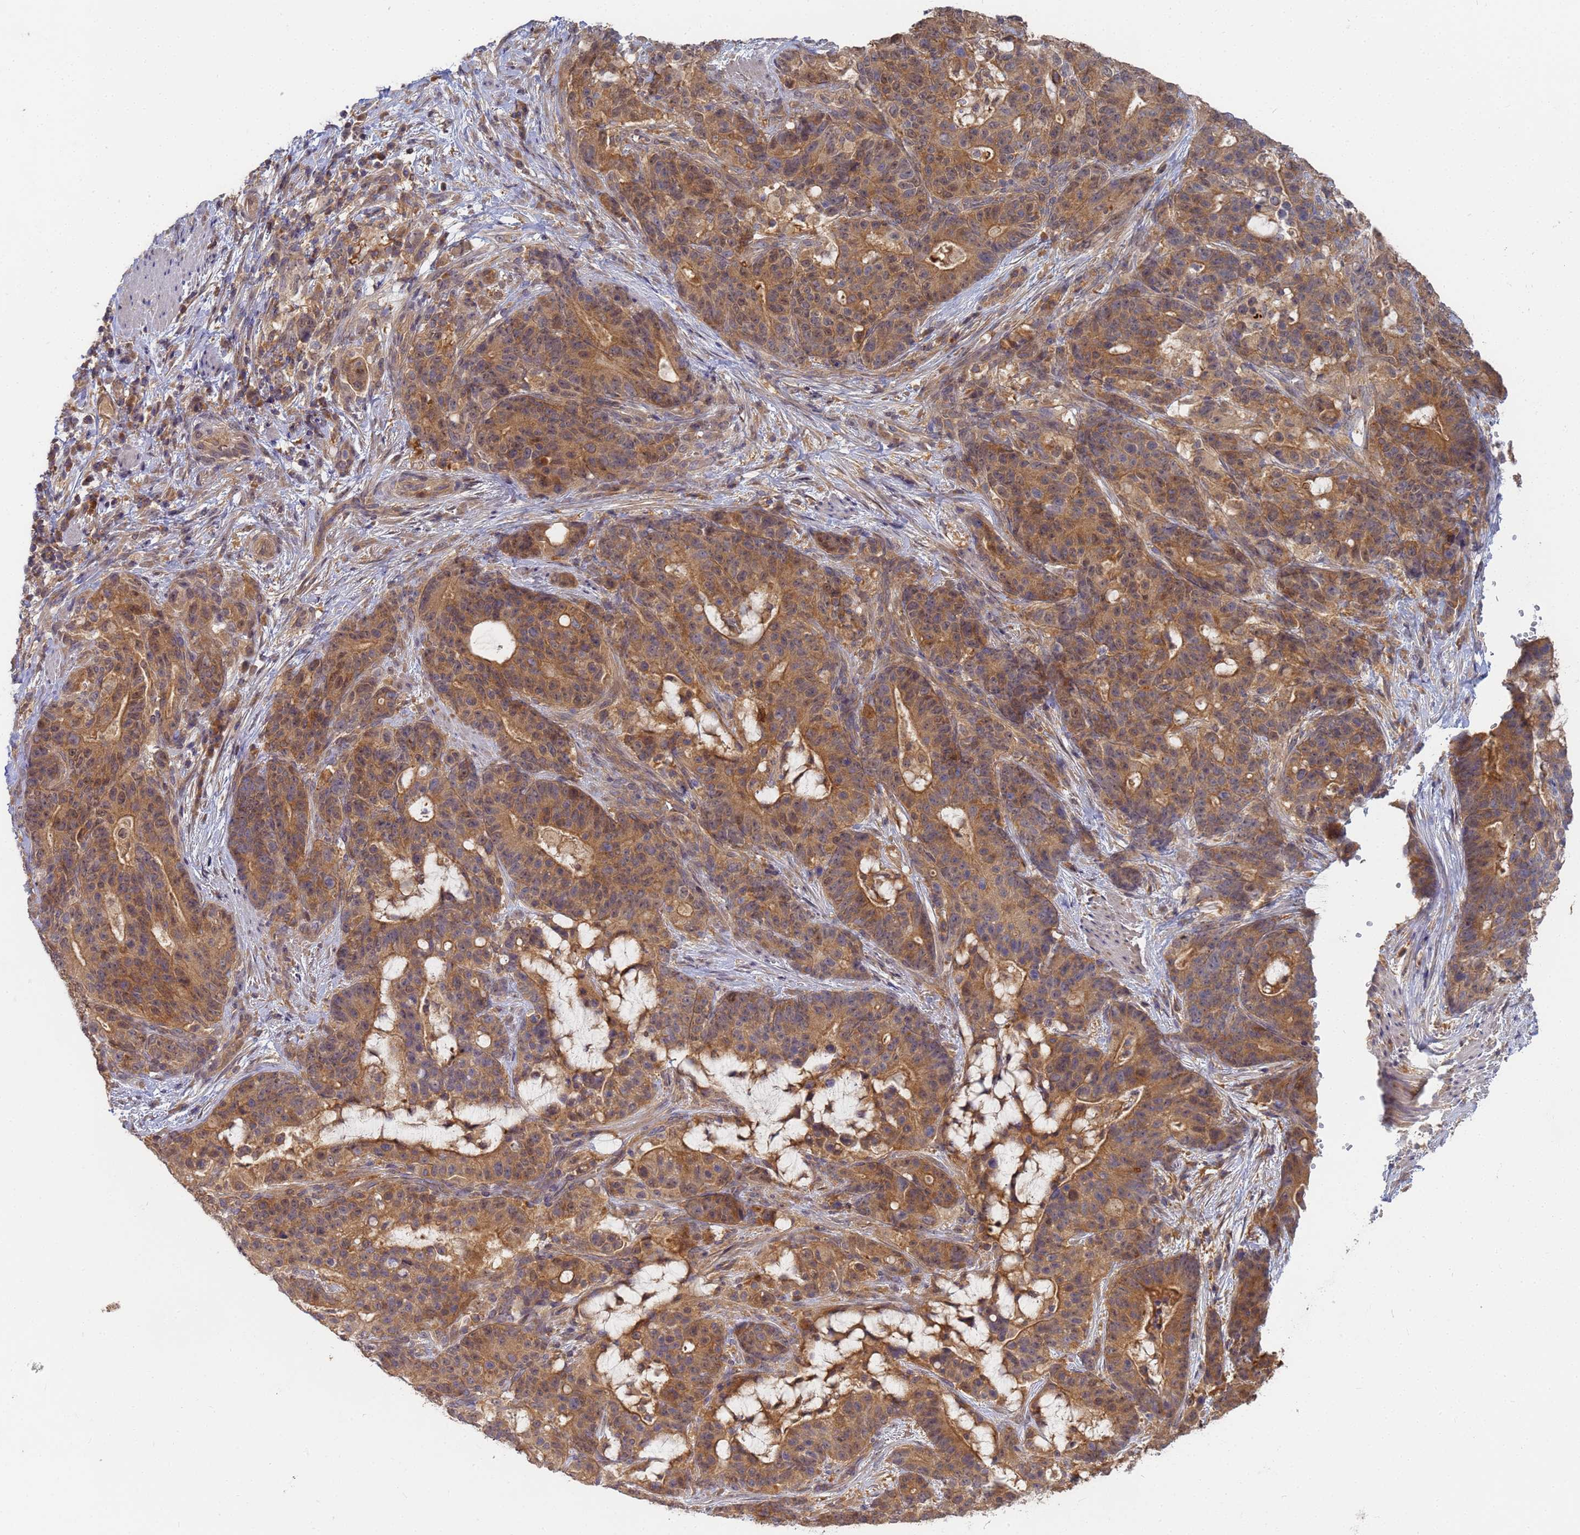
{"staining": {"intensity": "moderate", "quantity": ">75%", "location": "cytoplasmic/membranous"}, "tissue": "stomach cancer", "cell_type": "Tumor cells", "image_type": "cancer", "snomed": [{"axis": "morphology", "description": "Normal tissue, NOS"}, {"axis": "morphology", "description": "Adenocarcinoma, NOS"}, {"axis": "topography", "description": "Stomach"}], "caption": "Protein expression analysis of adenocarcinoma (stomach) shows moderate cytoplasmic/membranous staining in about >75% of tumor cells. (DAB (3,3'-diaminobenzidine) IHC with brightfield microscopy, high magnification).", "gene": "SHARPIN", "patient": {"sex": "female", "age": 64}}